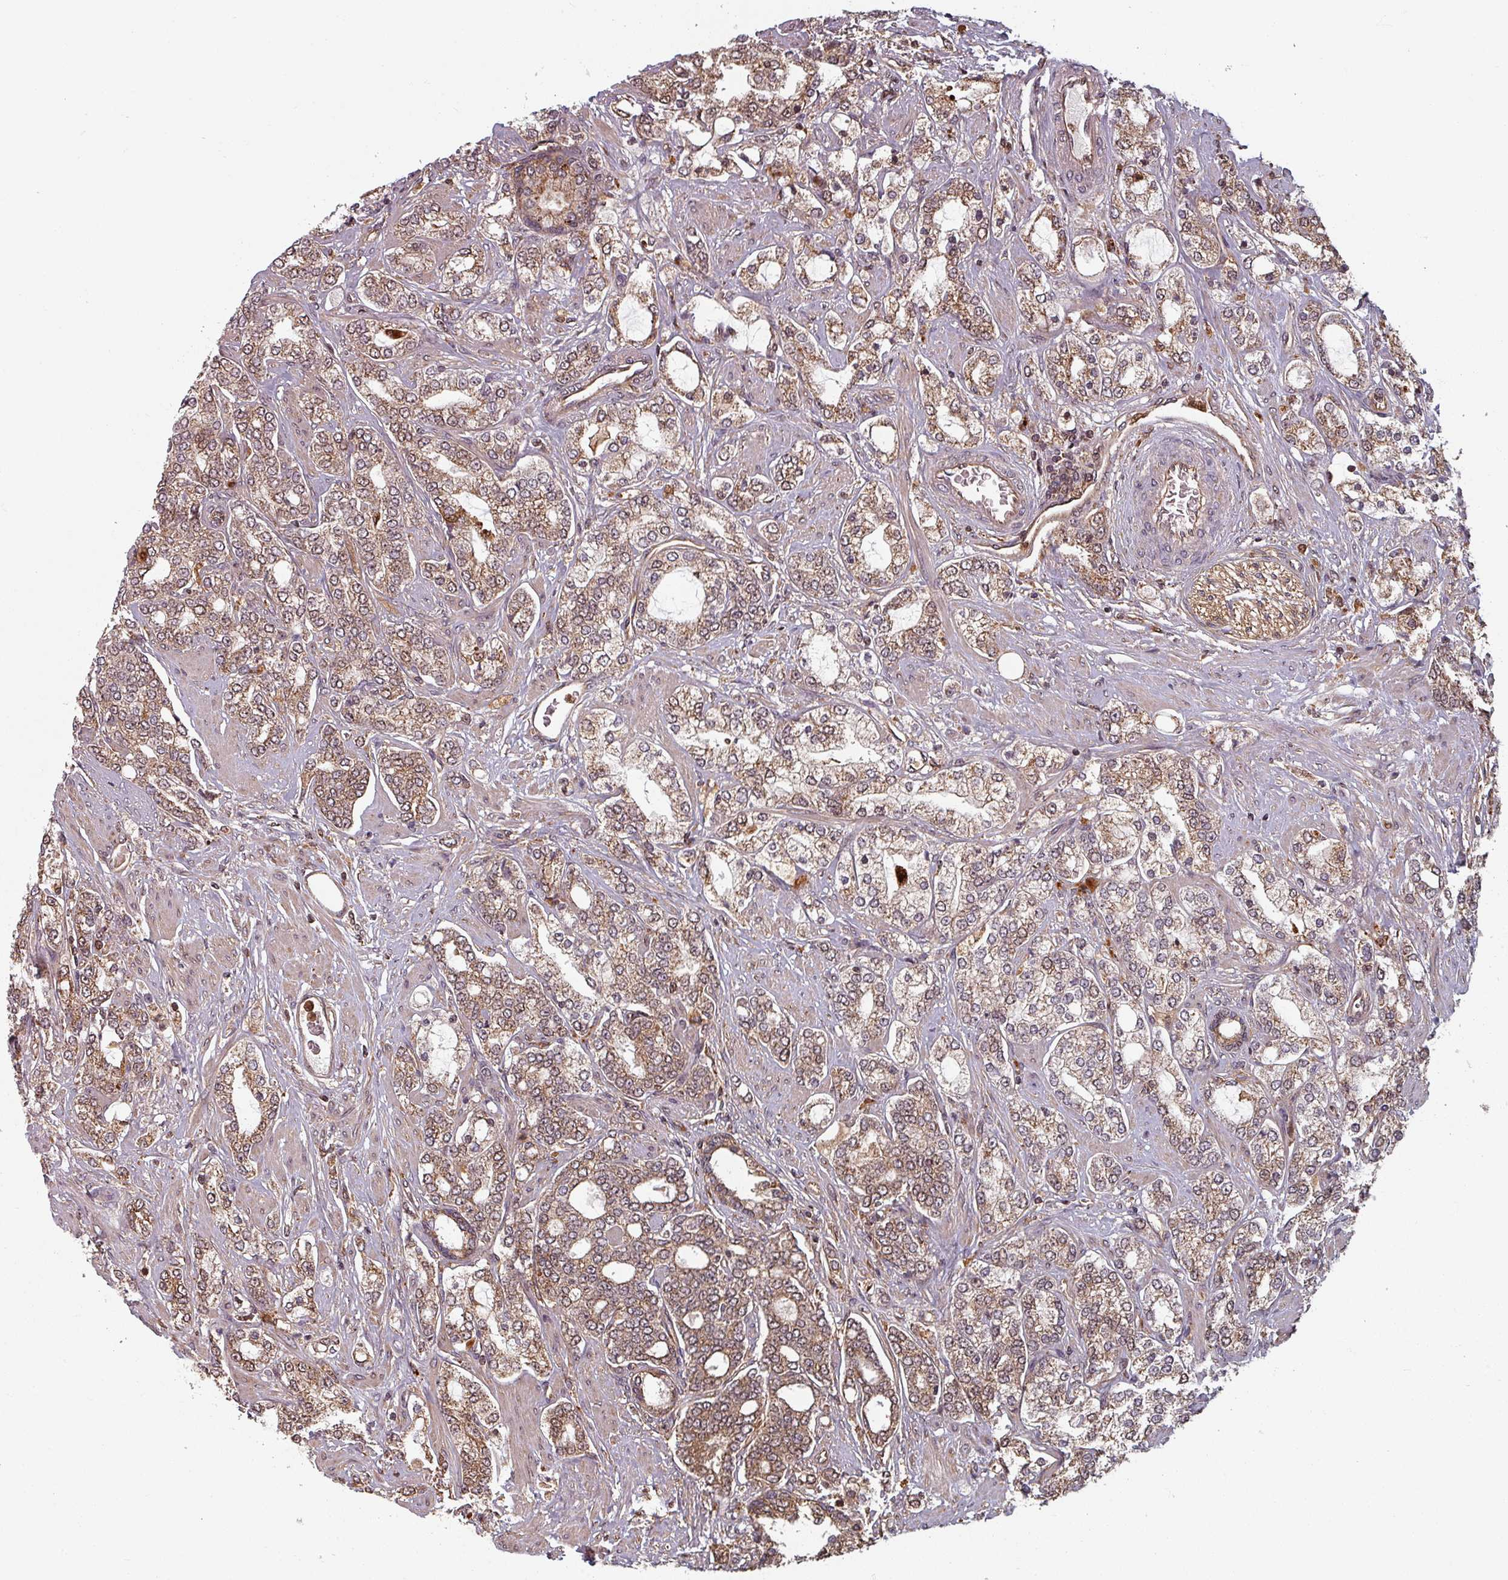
{"staining": {"intensity": "moderate", "quantity": ">75%", "location": "cytoplasmic/membranous"}, "tissue": "prostate cancer", "cell_type": "Tumor cells", "image_type": "cancer", "snomed": [{"axis": "morphology", "description": "Adenocarcinoma, High grade"}, {"axis": "topography", "description": "Prostate"}], "caption": "A brown stain highlights moderate cytoplasmic/membranous staining of a protein in adenocarcinoma (high-grade) (prostate) tumor cells.", "gene": "EID1", "patient": {"sex": "male", "age": 64}}